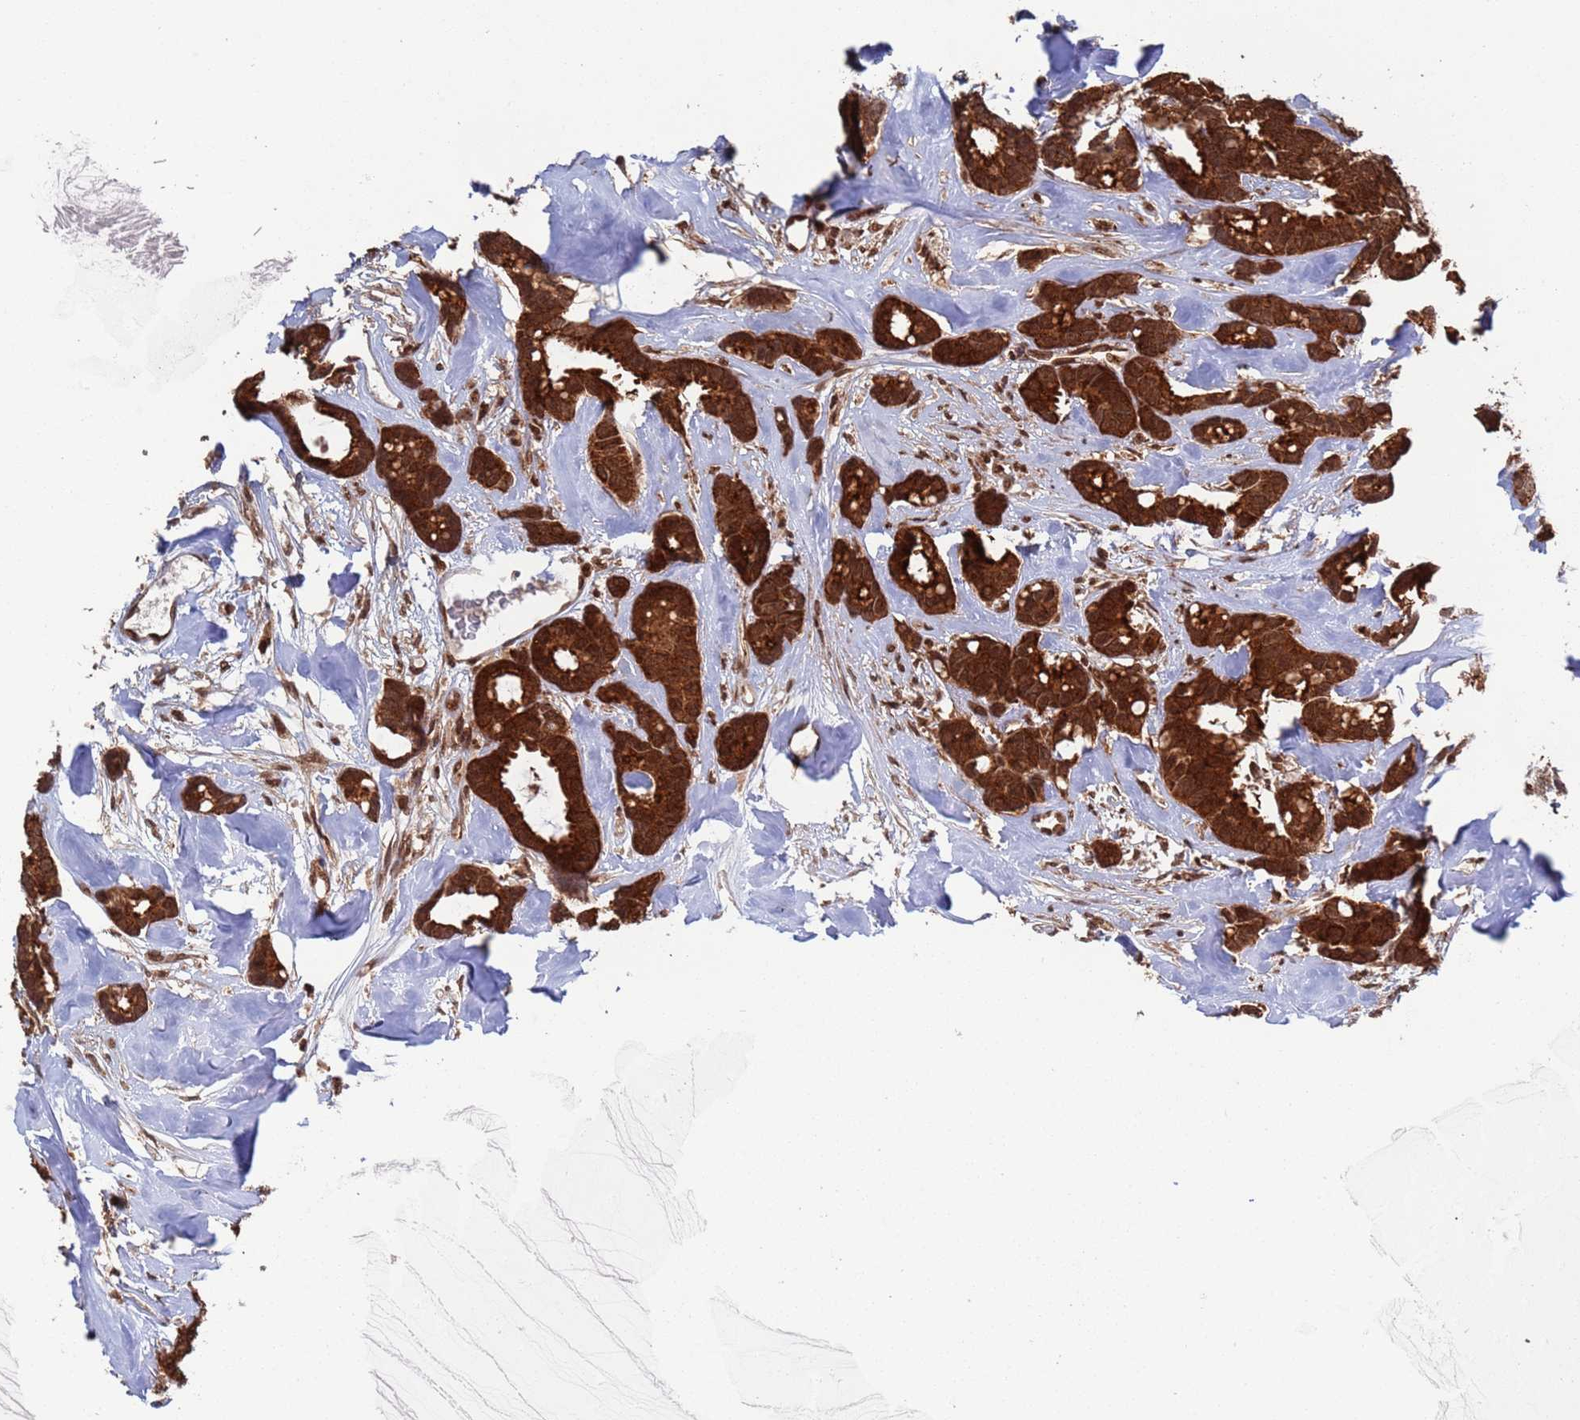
{"staining": {"intensity": "strong", "quantity": ">75%", "location": "cytoplasmic/membranous,nuclear"}, "tissue": "breast cancer", "cell_type": "Tumor cells", "image_type": "cancer", "snomed": [{"axis": "morphology", "description": "Duct carcinoma"}, {"axis": "topography", "description": "Breast"}], "caption": "Breast intraductal carcinoma stained with DAB immunohistochemistry reveals high levels of strong cytoplasmic/membranous and nuclear staining in about >75% of tumor cells.", "gene": "FUBP3", "patient": {"sex": "female", "age": 87}}